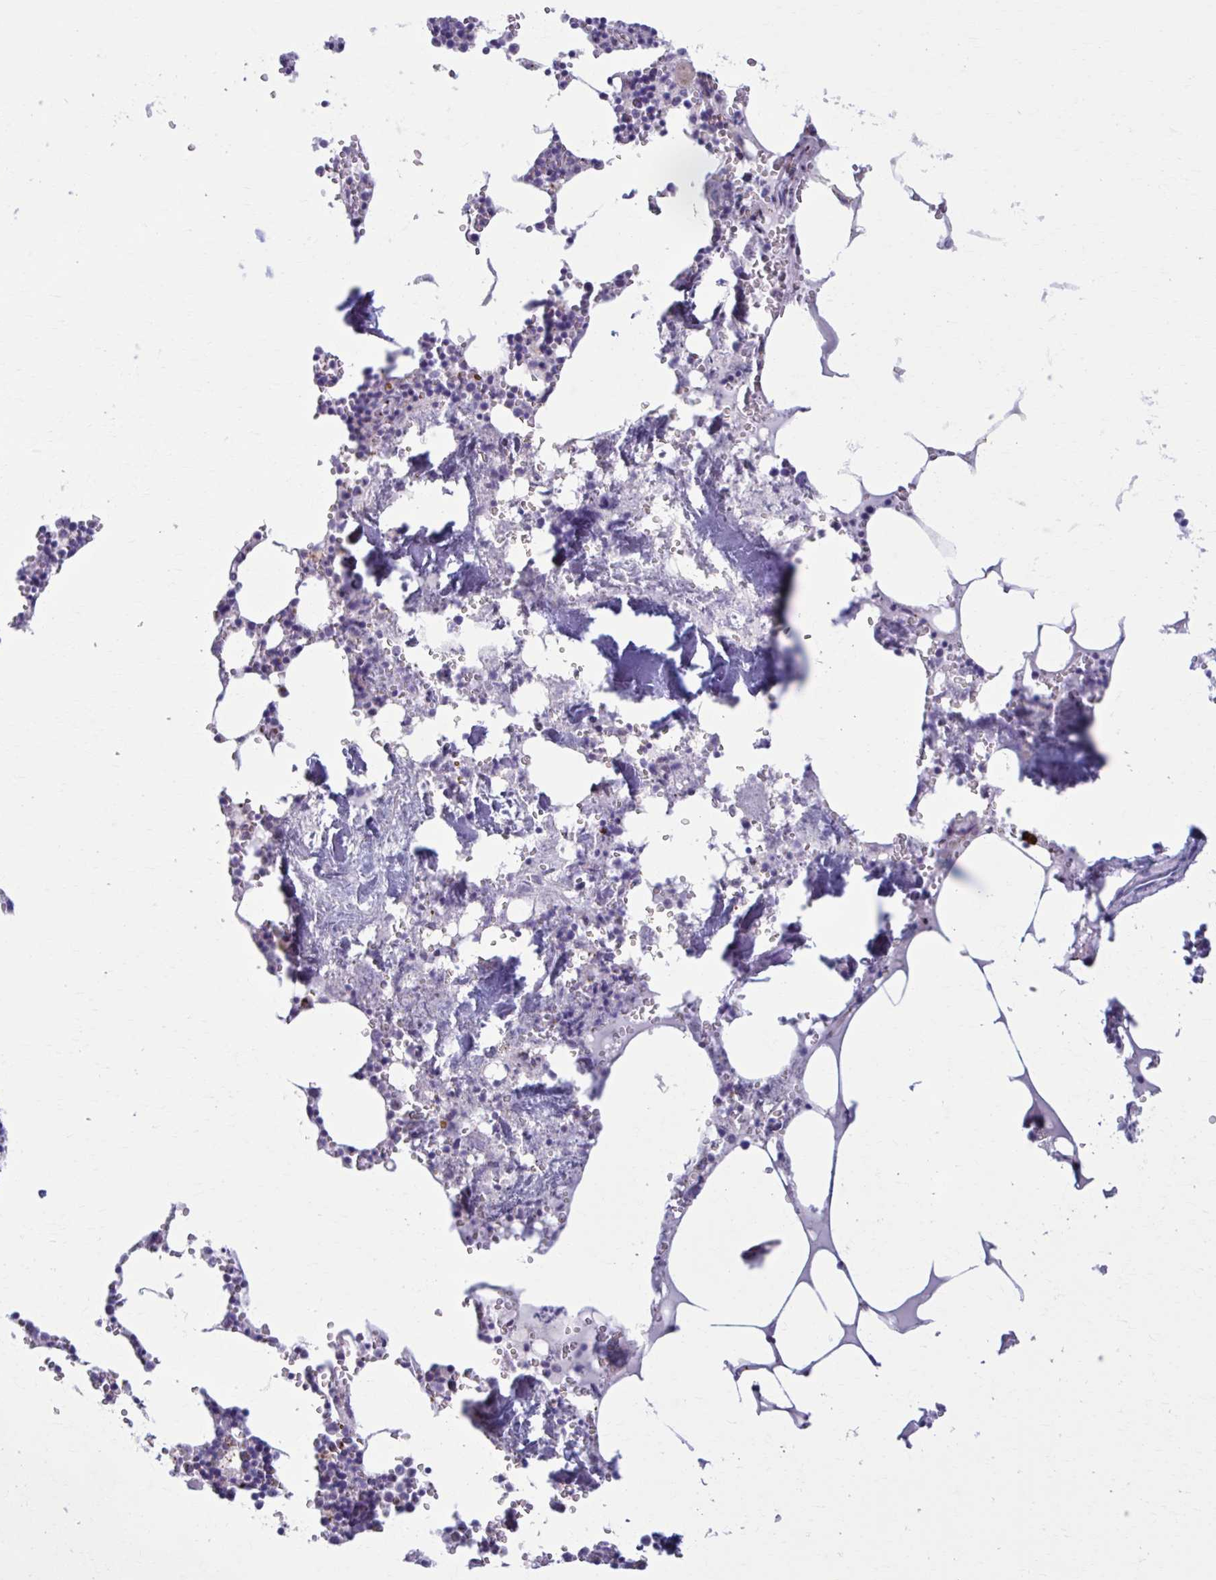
{"staining": {"intensity": "moderate", "quantity": "<25%", "location": "cytoplasmic/membranous"}, "tissue": "bone marrow", "cell_type": "Hematopoietic cells", "image_type": "normal", "snomed": [{"axis": "morphology", "description": "Normal tissue, NOS"}, {"axis": "topography", "description": "Bone marrow"}], "caption": "Immunohistochemistry (IHC) micrograph of benign bone marrow: bone marrow stained using immunohistochemistry reveals low levels of moderate protein expression localized specifically in the cytoplasmic/membranous of hematopoietic cells, appearing as a cytoplasmic/membranous brown color.", "gene": "ZNF682", "patient": {"sex": "male", "age": 54}}